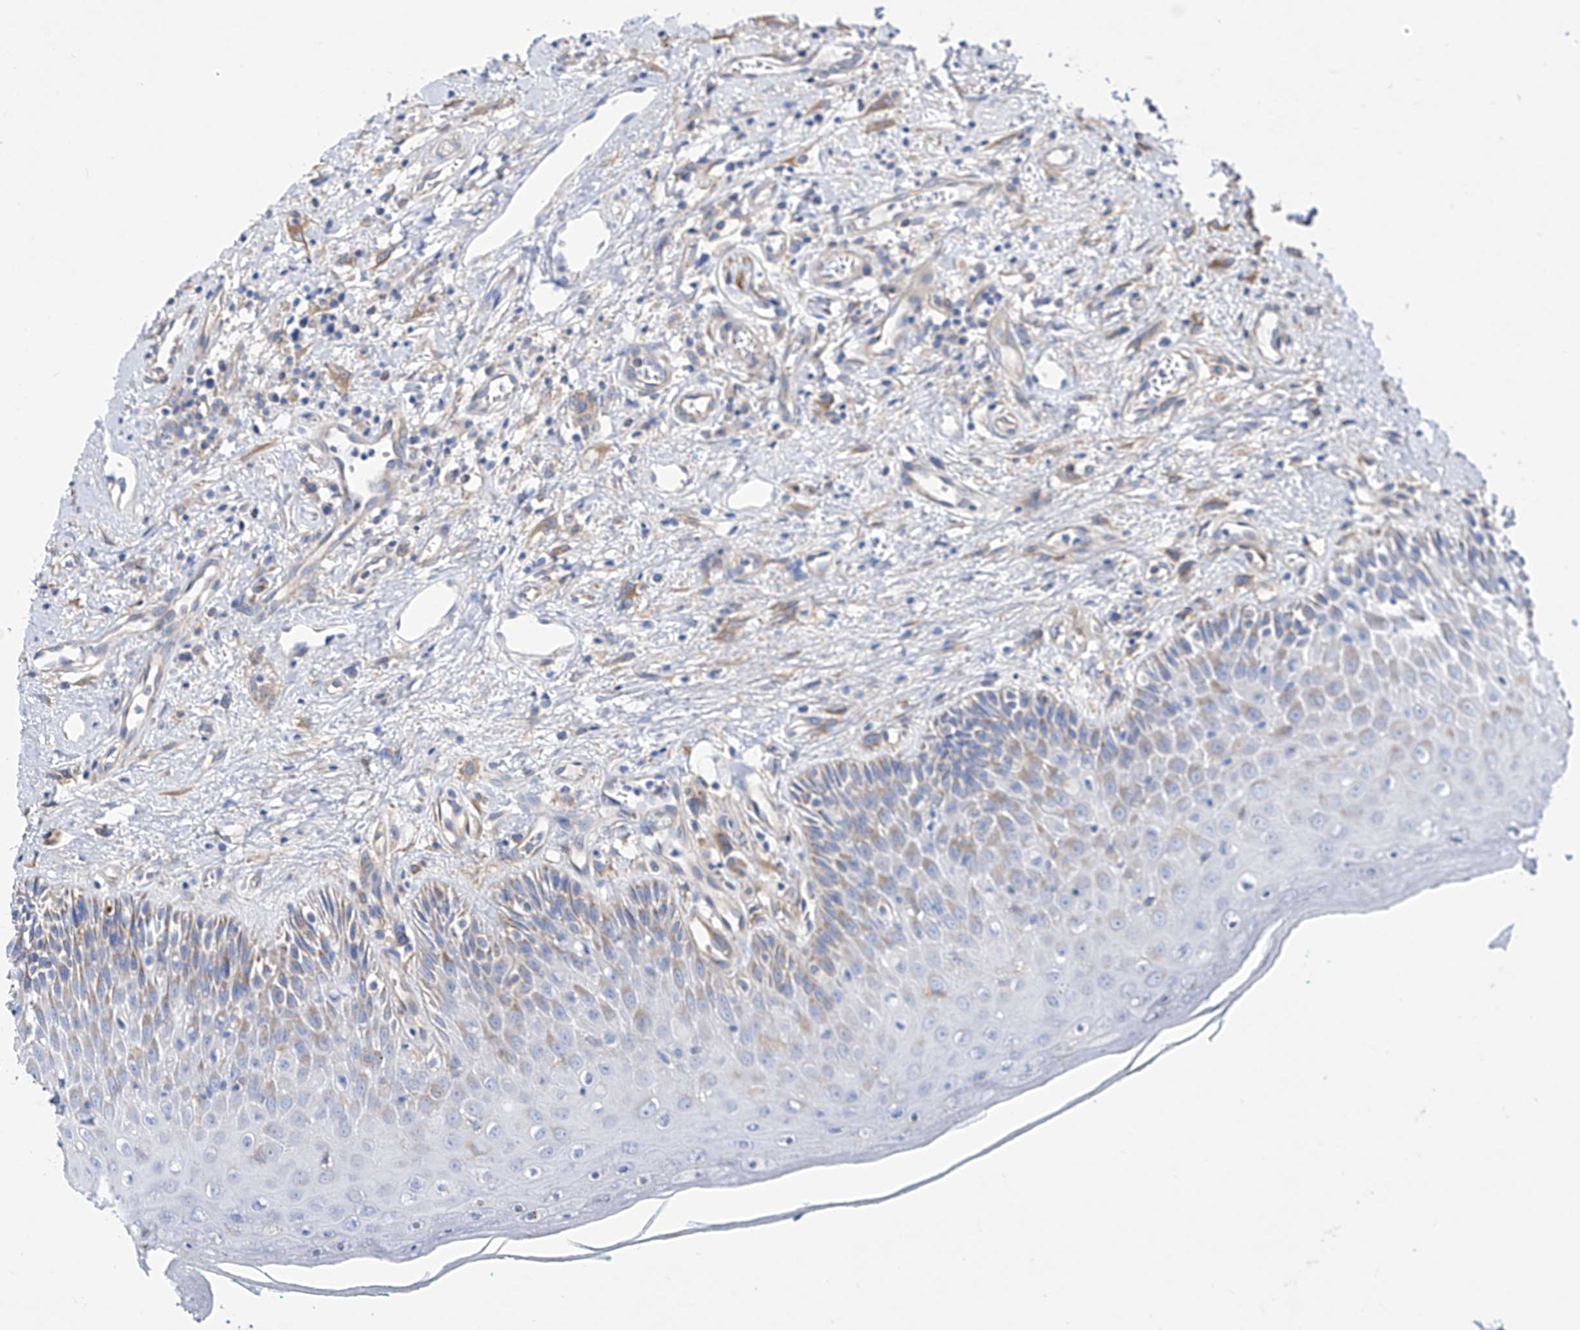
{"staining": {"intensity": "weak", "quantity": "<25%", "location": "cytoplasmic/membranous"}, "tissue": "oral mucosa", "cell_type": "Squamous epithelial cells", "image_type": "normal", "snomed": [{"axis": "morphology", "description": "Normal tissue, NOS"}, {"axis": "topography", "description": "Oral tissue"}], "caption": "Immunohistochemical staining of unremarkable human oral mucosa shows no significant expression in squamous epithelial cells.", "gene": "ZNF653", "patient": {"sex": "female", "age": 70}}